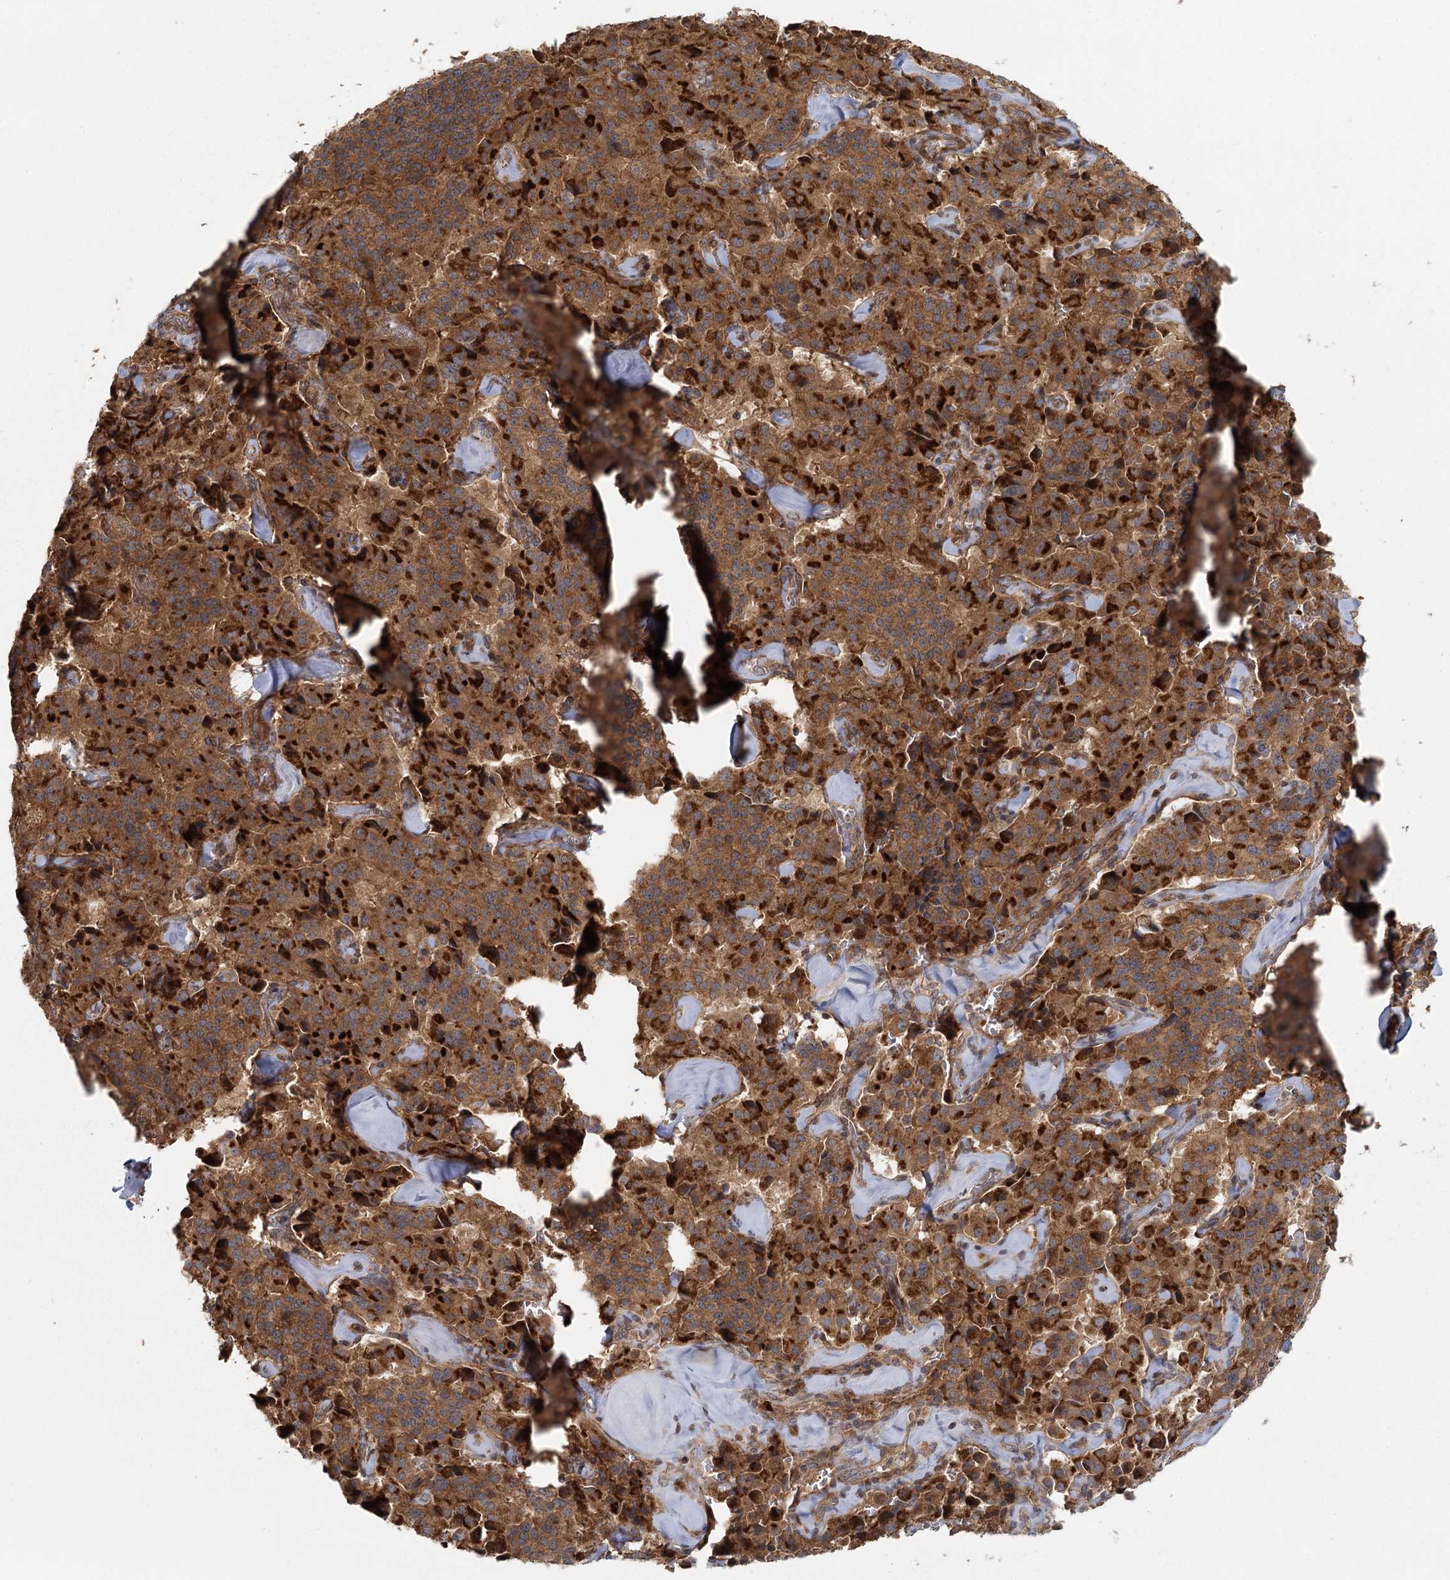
{"staining": {"intensity": "strong", "quantity": ">75%", "location": "cytoplasmic/membranous"}, "tissue": "pancreatic cancer", "cell_type": "Tumor cells", "image_type": "cancer", "snomed": [{"axis": "morphology", "description": "Adenocarcinoma, NOS"}, {"axis": "topography", "description": "Pancreas"}], "caption": "Protein analysis of adenocarcinoma (pancreatic) tissue displays strong cytoplasmic/membranous staining in about >75% of tumor cells.", "gene": "RAPGEF6", "patient": {"sex": "male", "age": 65}}